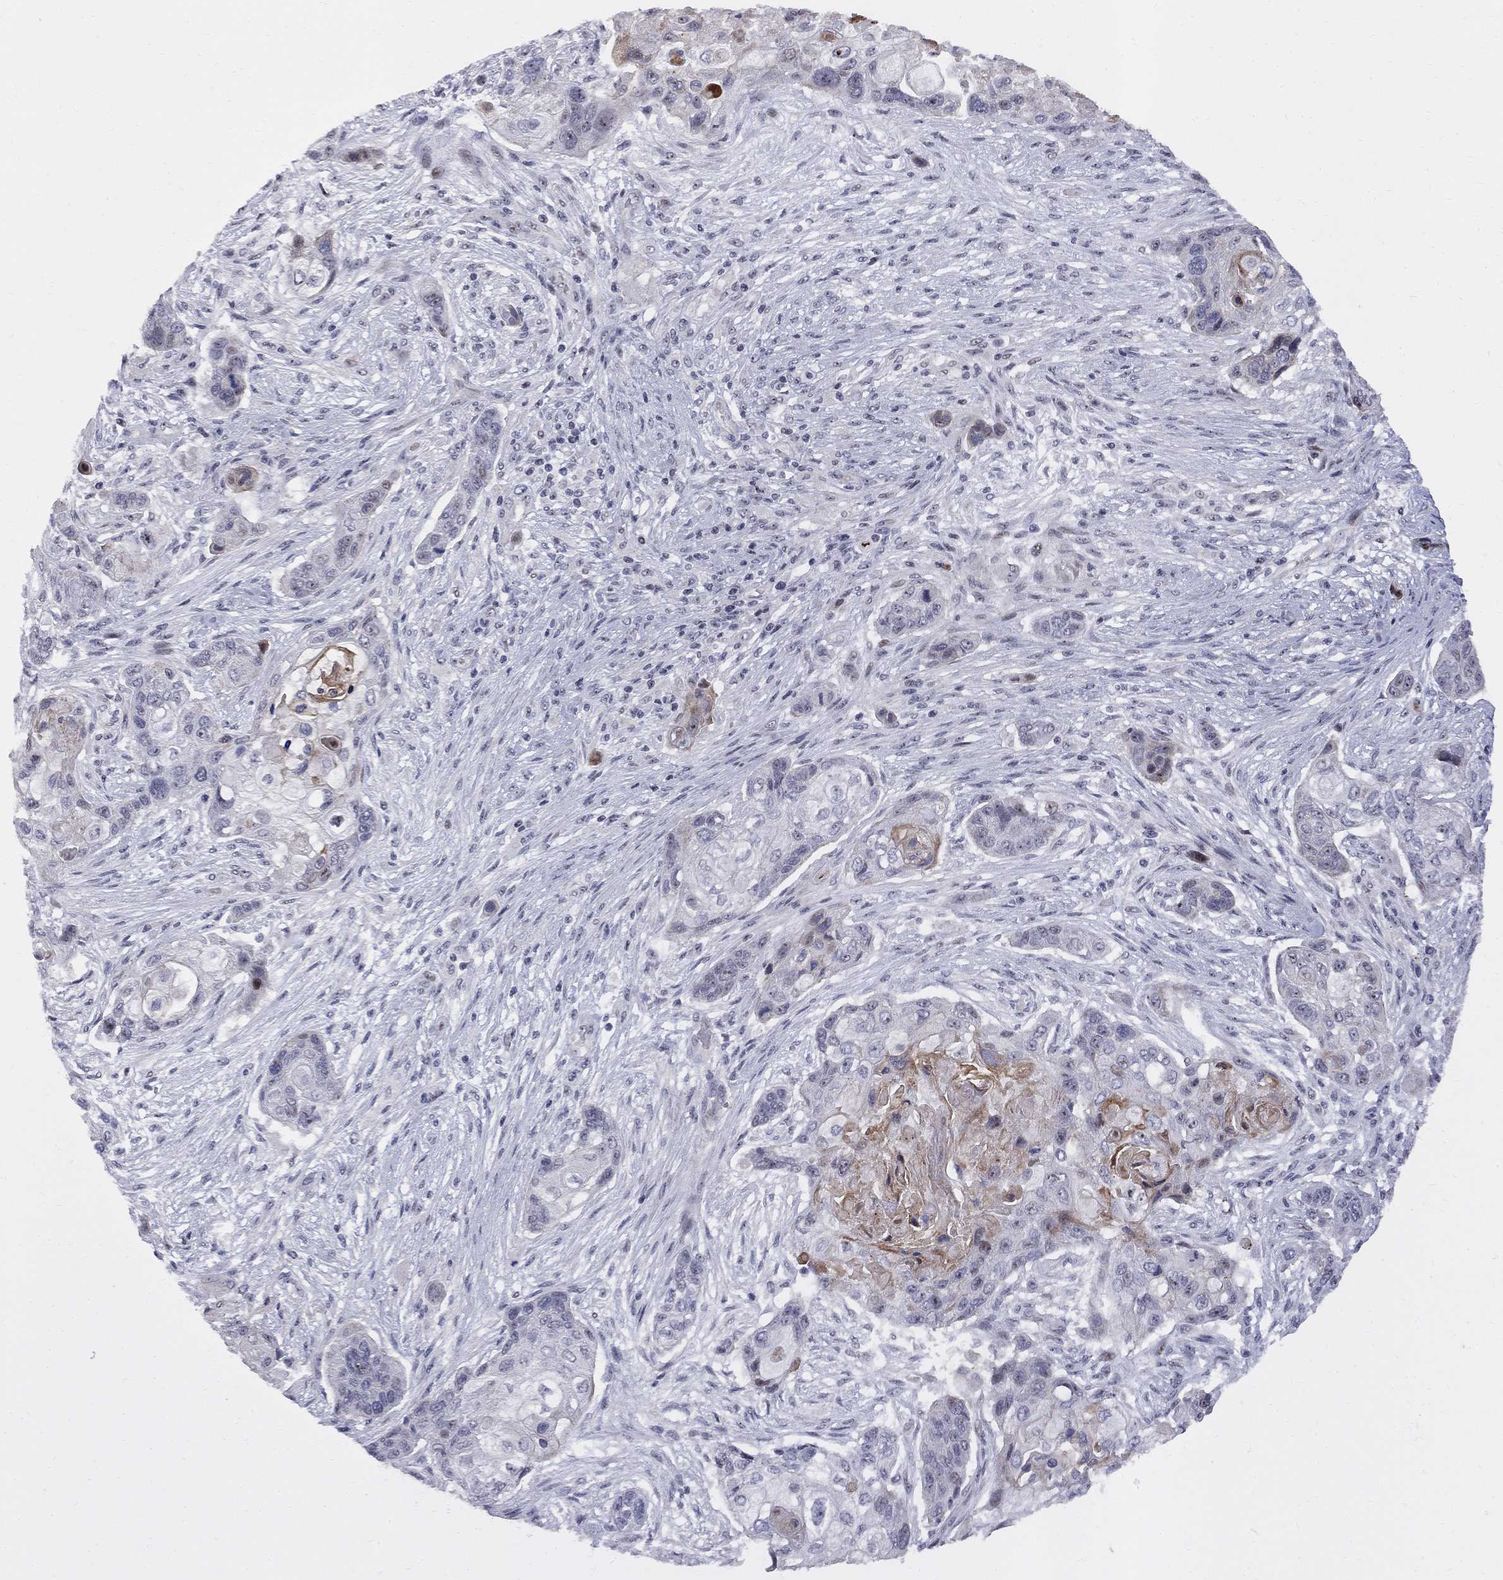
{"staining": {"intensity": "negative", "quantity": "none", "location": "none"}, "tissue": "lung cancer", "cell_type": "Tumor cells", "image_type": "cancer", "snomed": [{"axis": "morphology", "description": "Squamous cell carcinoma, NOS"}, {"axis": "topography", "description": "Lung"}], "caption": "An IHC image of lung cancer (squamous cell carcinoma) is shown. There is no staining in tumor cells of lung cancer (squamous cell carcinoma).", "gene": "DHX33", "patient": {"sex": "male", "age": 69}}